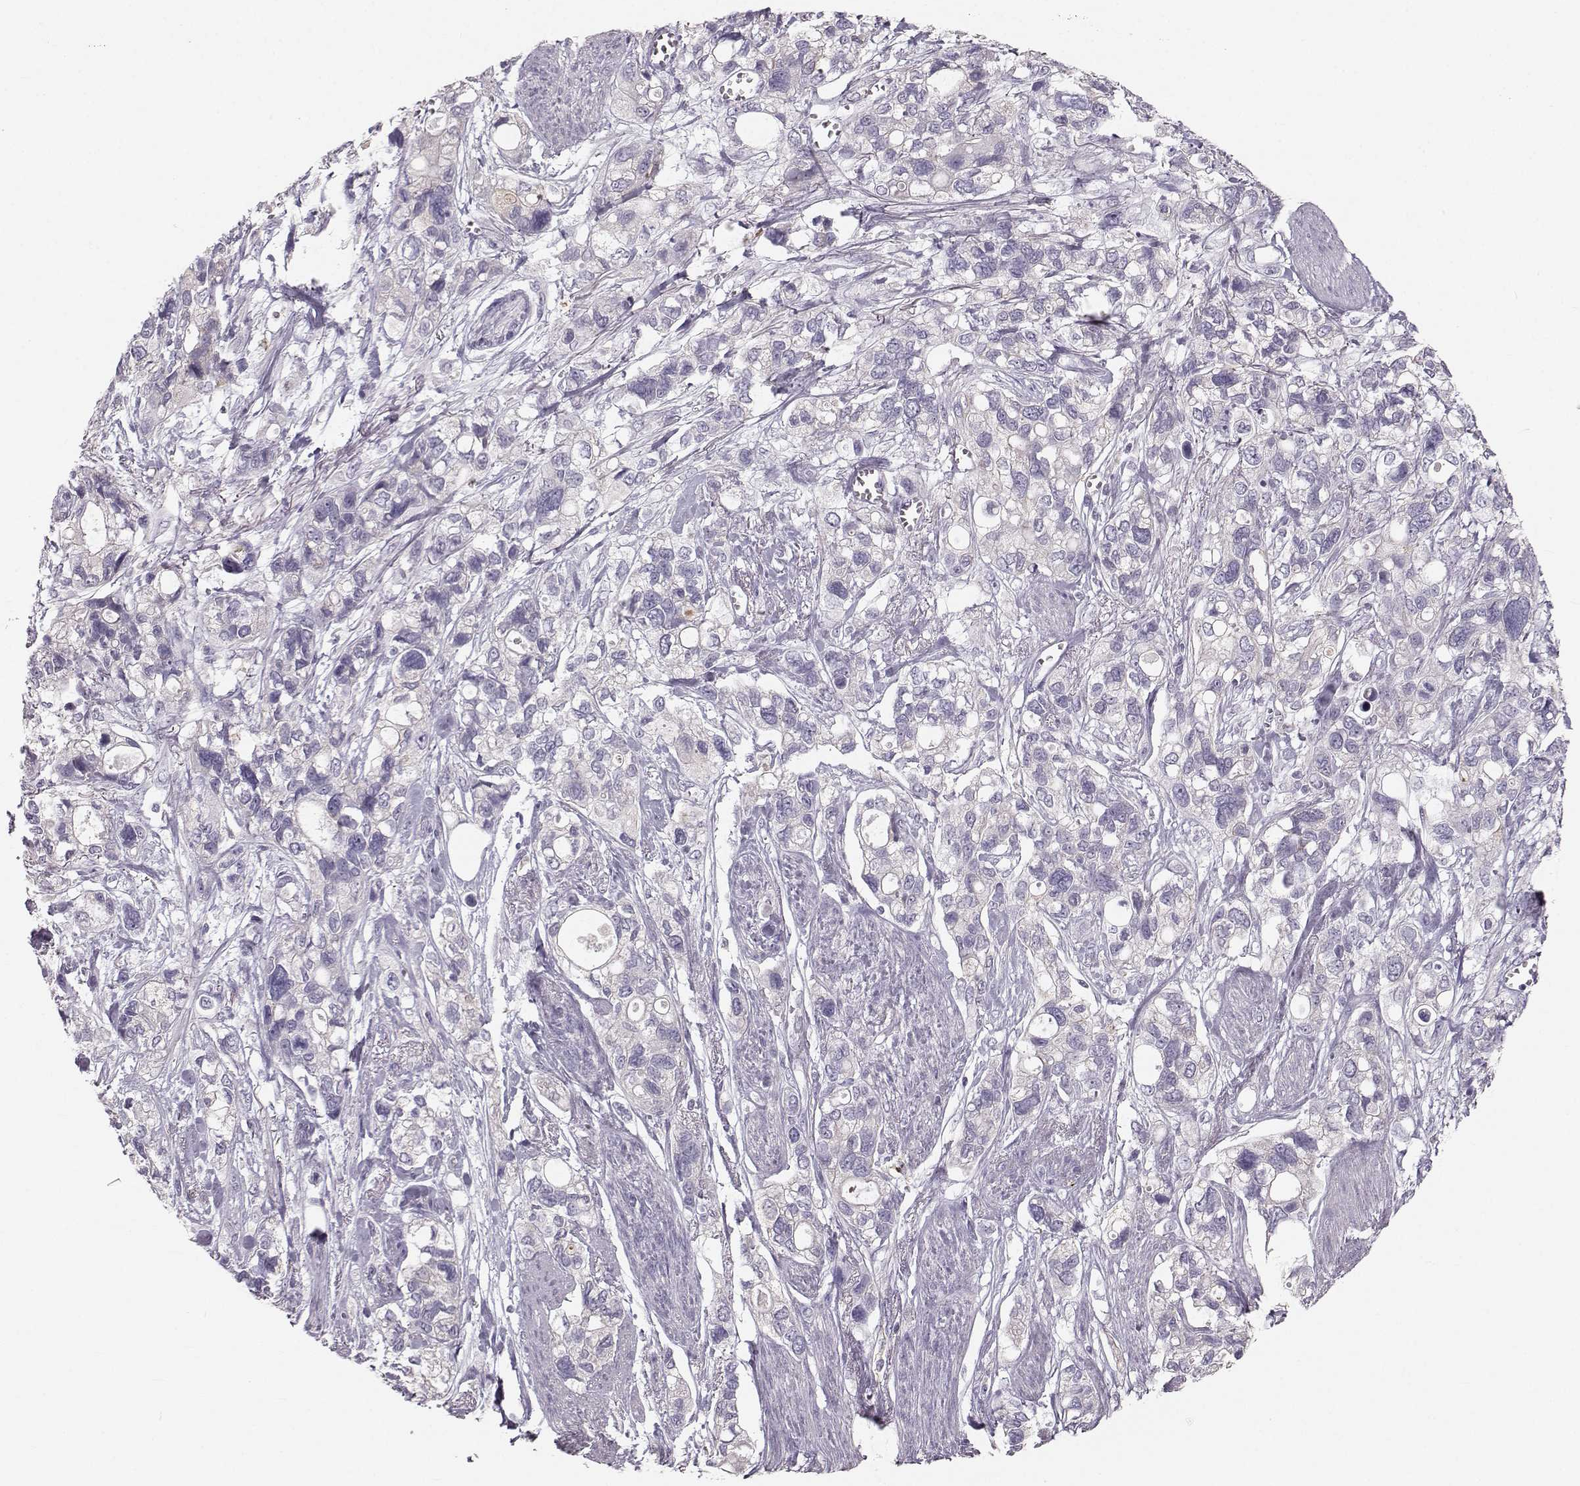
{"staining": {"intensity": "negative", "quantity": "none", "location": "none"}, "tissue": "stomach cancer", "cell_type": "Tumor cells", "image_type": "cancer", "snomed": [{"axis": "morphology", "description": "Adenocarcinoma, NOS"}, {"axis": "topography", "description": "Stomach, upper"}], "caption": "IHC photomicrograph of adenocarcinoma (stomach) stained for a protein (brown), which exhibits no positivity in tumor cells. The staining is performed using DAB brown chromogen with nuclei counter-stained in using hematoxylin.", "gene": "RUNDC3A", "patient": {"sex": "female", "age": 81}}